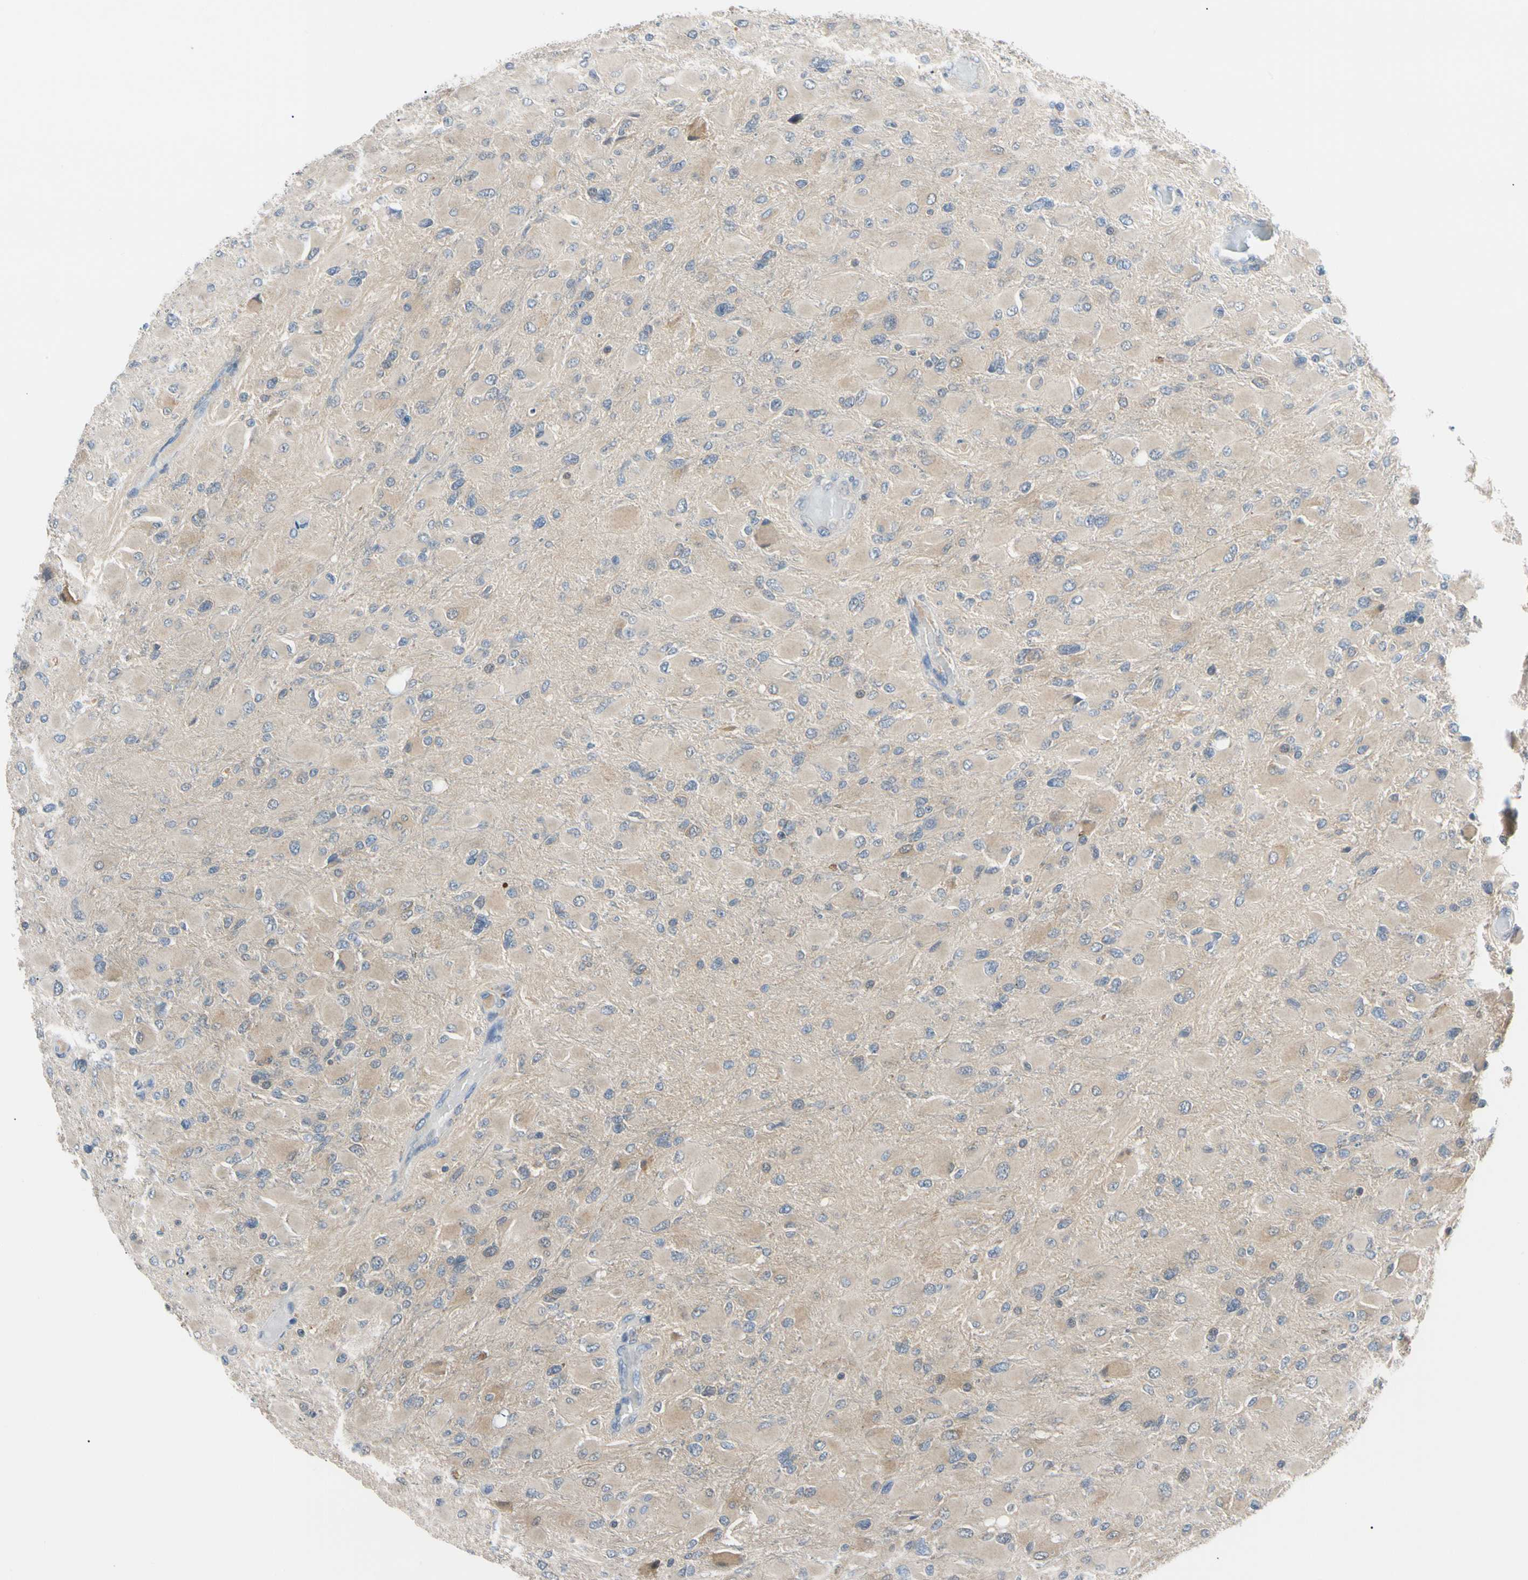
{"staining": {"intensity": "weak", "quantity": "25%-75%", "location": "cytoplasmic/membranous"}, "tissue": "glioma", "cell_type": "Tumor cells", "image_type": "cancer", "snomed": [{"axis": "morphology", "description": "Glioma, malignant, High grade"}, {"axis": "topography", "description": "Cerebral cortex"}], "caption": "Immunohistochemical staining of human high-grade glioma (malignant) exhibits low levels of weak cytoplasmic/membranous positivity in about 25%-75% of tumor cells.", "gene": "SEC23B", "patient": {"sex": "female", "age": 36}}